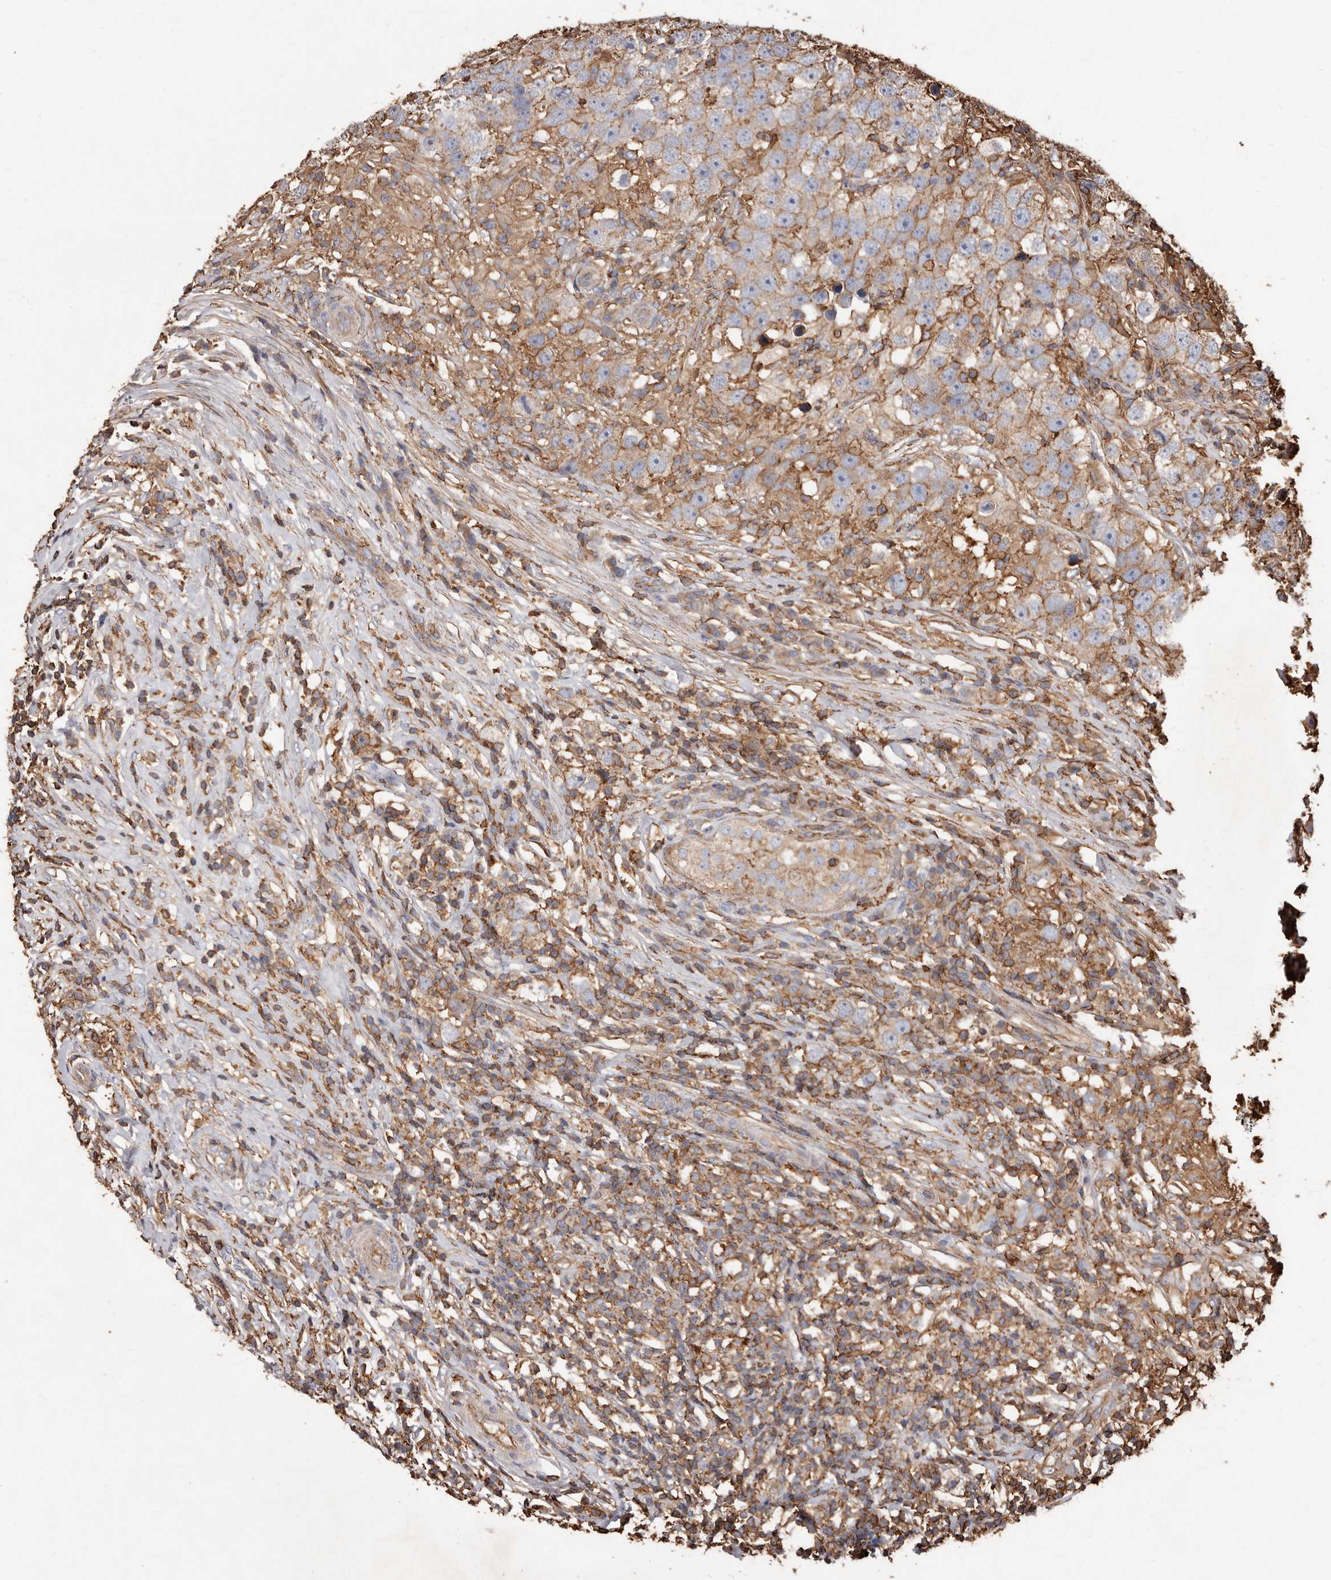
{"staining": {"intensity": "moderate", "quantity": ">75%", "location": "cytoplasmic/membranous"}, "tissue": "testis cancer", "cell_type": "Tumor cells", "image_type": "cancer", "snomed": [{"axis": "morphology", "description": "Seminoma, NOS"}, {"axis": "topography", "description": "Testis"}], "caption": "Immunohistochemistry staining of testis seminoma, which reveals medium levels of moderate cytoplasmic/membranous expression in approximately >75% of tumor cells indicating moderate cytoplasmic/membranous protein staining. The staining was performed using DAB (3,3'-diaminobenzidine) (brown) for protein detection and nuclei were counterstained in hematoxylin (blue).", "gene": "COQ8B", "patient": {"sex": "male", "age": 49}}